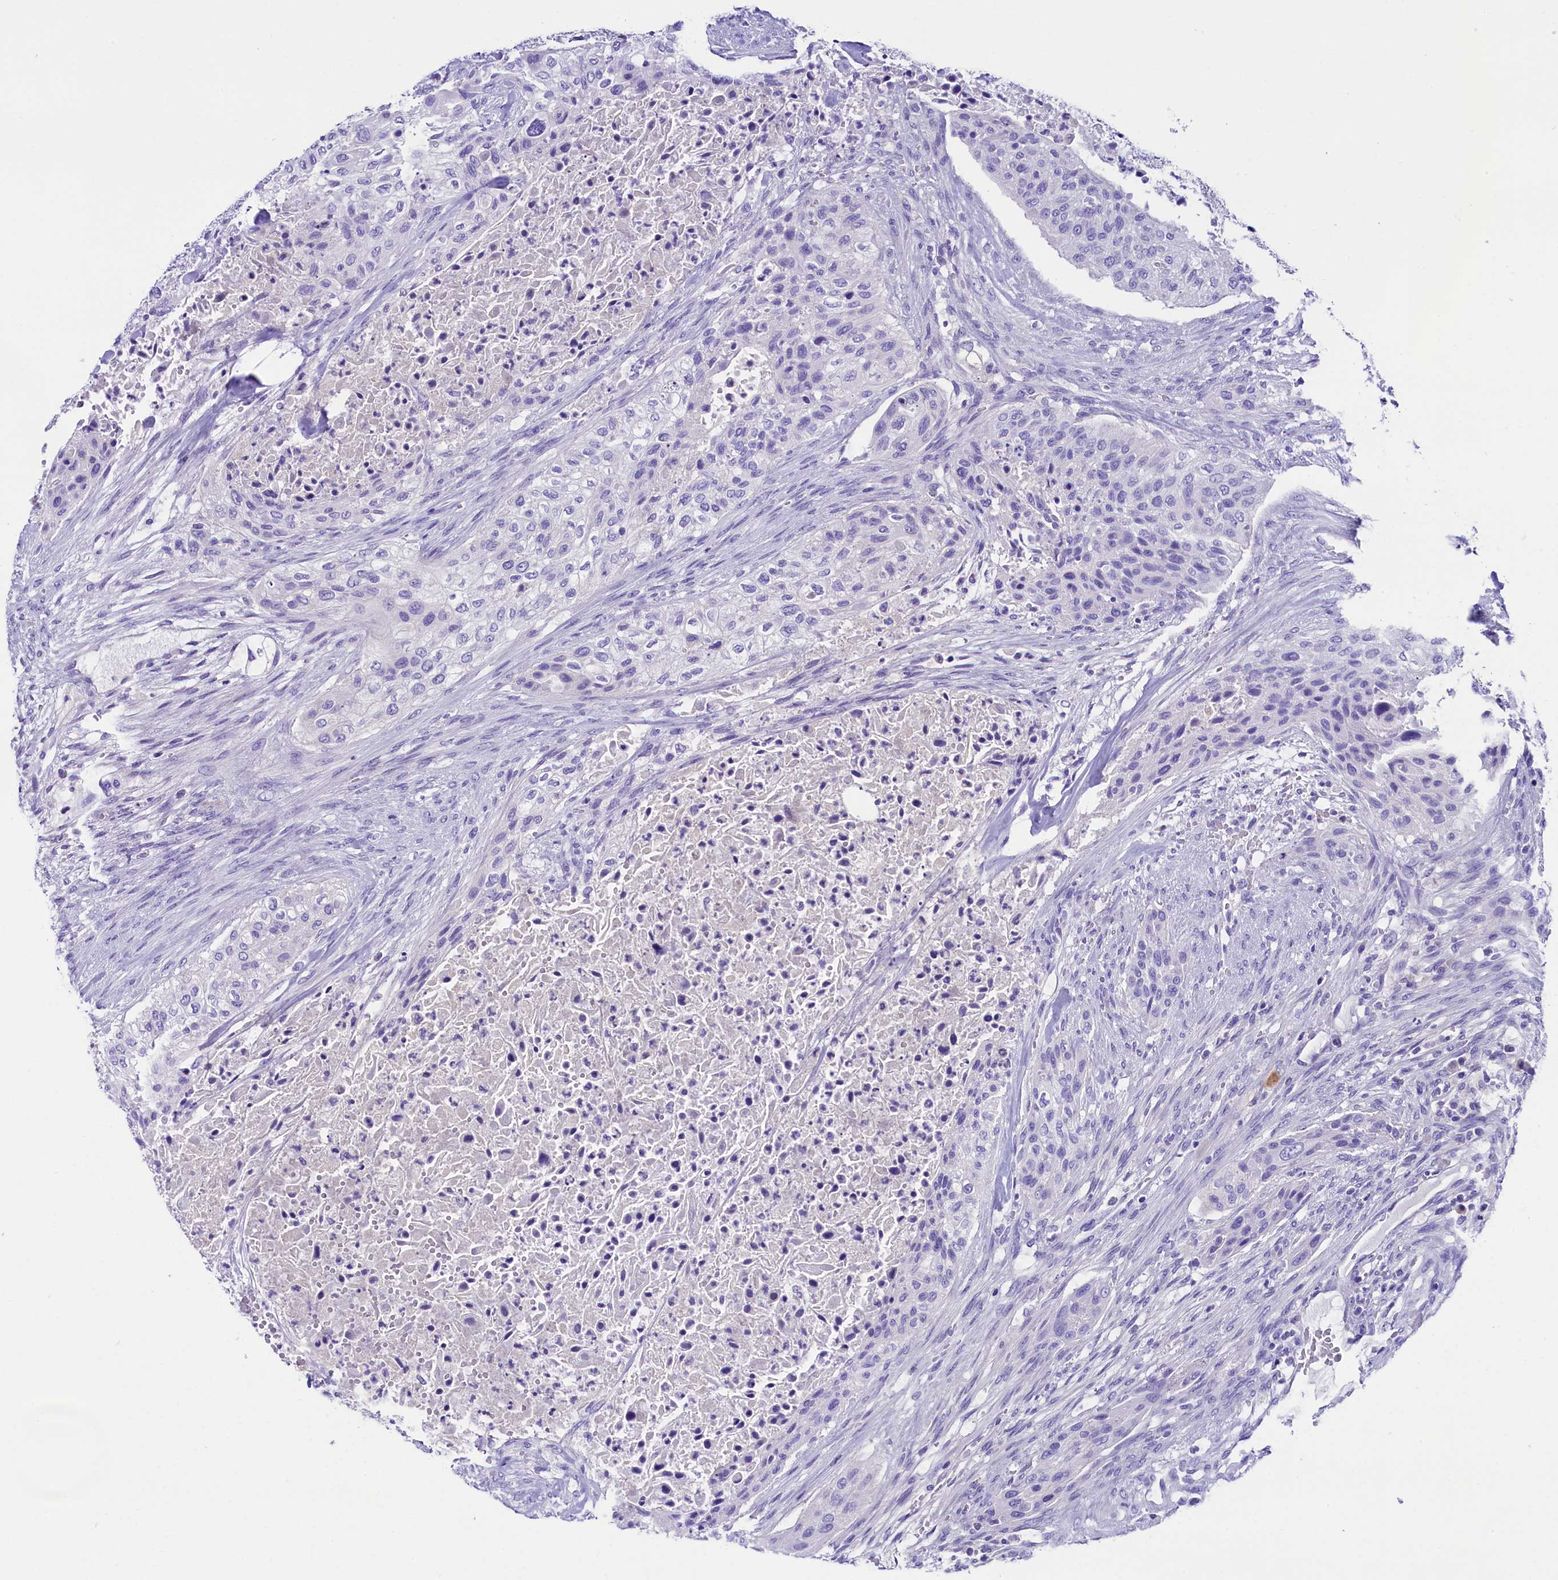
{"staining": {"intensity": "negative", "quantity": "none", "location": "none"}, "tissue": "urothelial cancer", "cell_type": "Tumor cells", "image_type": "cancer", "snomed": [{"axis": "morphology", "description": "Urothelial carcinoma, High grade"}, {"axis": "topography", "description": "Urinary bladder"}], "caption": "The photomicrograph reveals no staining of tumor cells in urothelial carcinoma (high-grade).", "gene": "SKIDA1", "patient": {"sex": "male", "age": 35}}